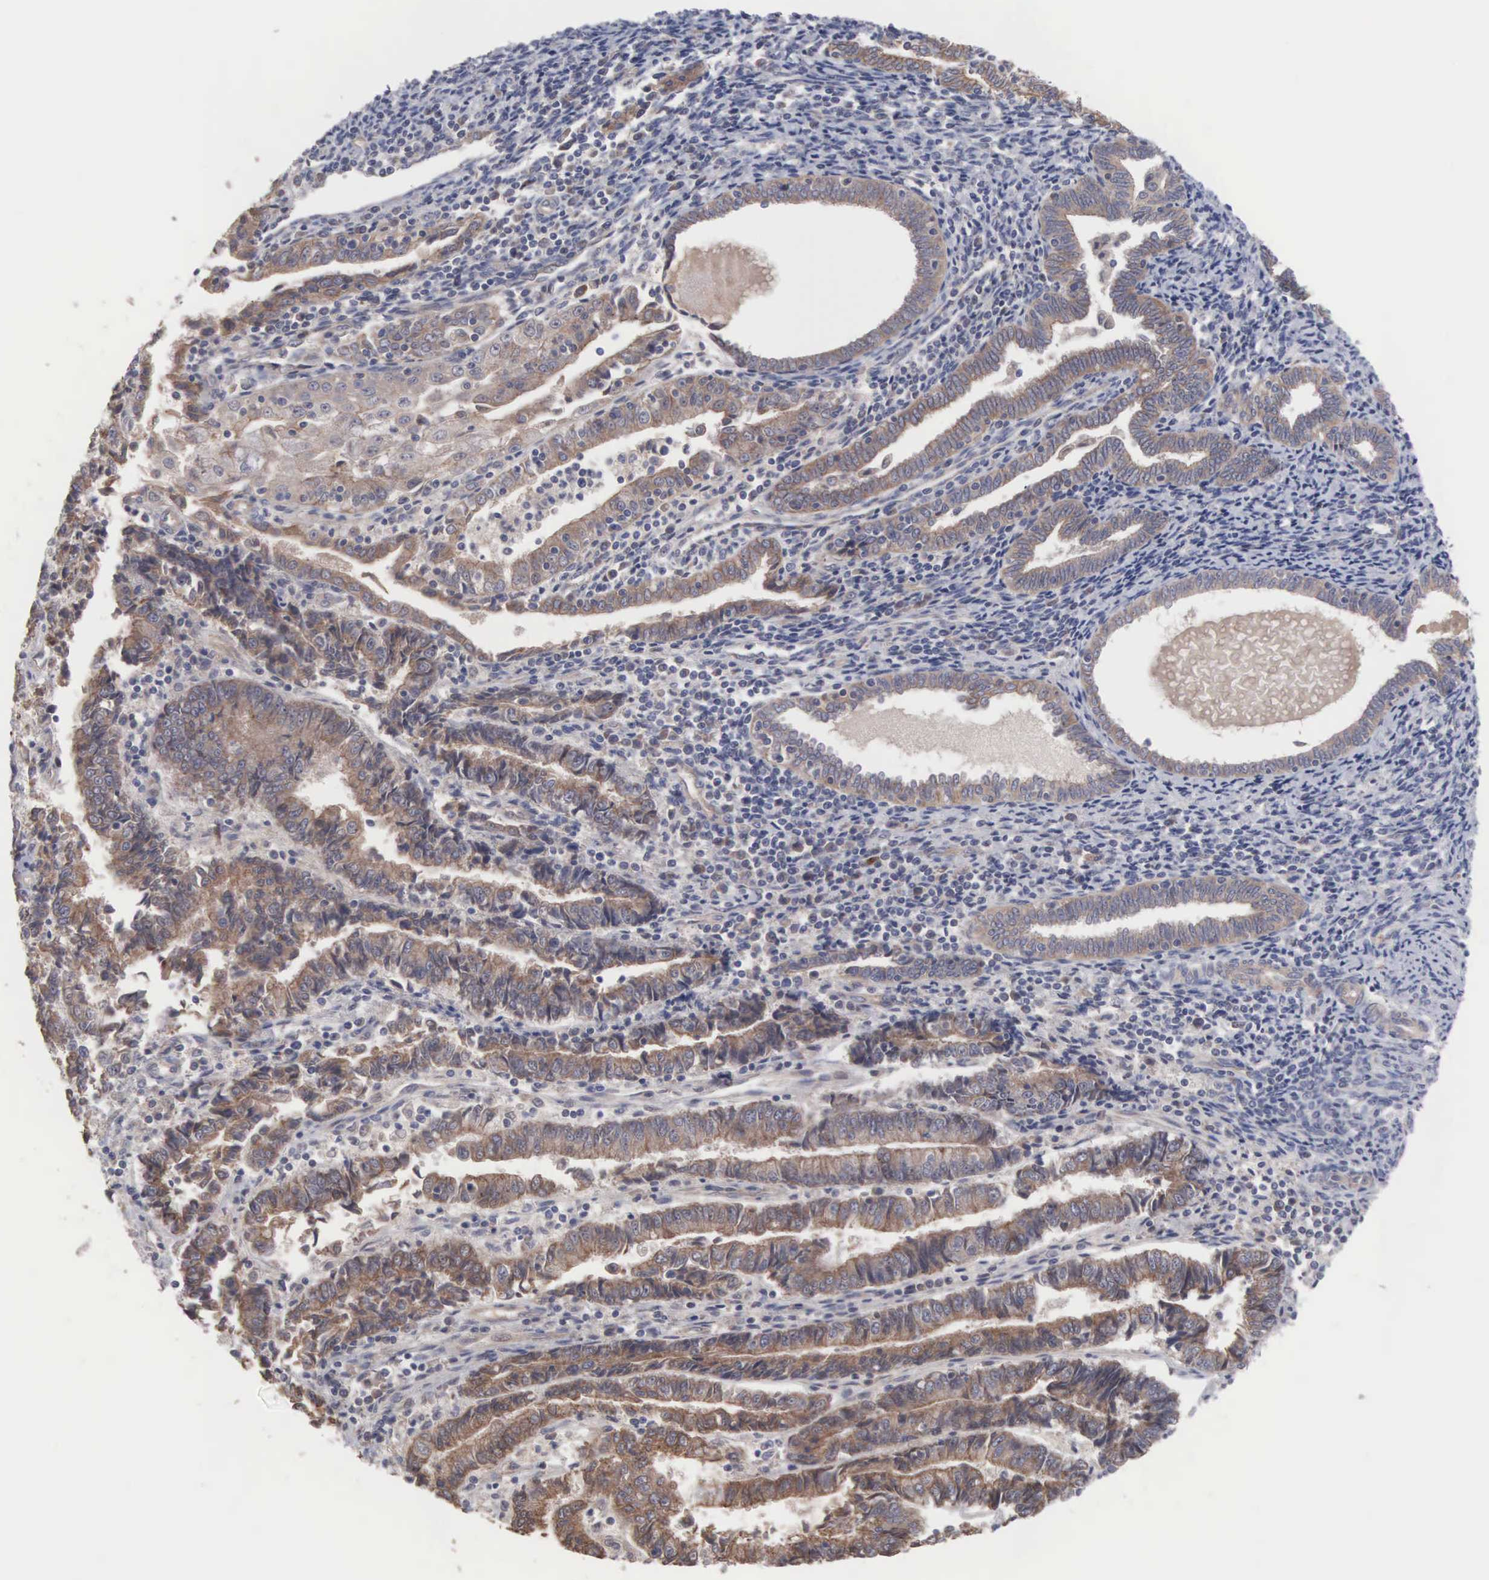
{"staining": {"intensity": "moderate", "quantity": ">75%", "location": "cytoplasmic/membranous"}, "tissue": "endometrial cancer", "cell_type": "Tumor cells", "image_type": "cancer", "snomed": [{"axis": "morphology", "description": "Adenocarcinoma, NOS"}, {"axis": "topography", "description": "Endometrium"}], "caption": "A medium amount of moderate cytoplasmic/membranous expression is seen in about >75% of tumor cells in adenocarcinoma (endometrial) tissue. (DAB = brown stain, brightfield microscopy at high magnification).", "gene": "INF2", "patient": {"sex": "female", "age": 75}}